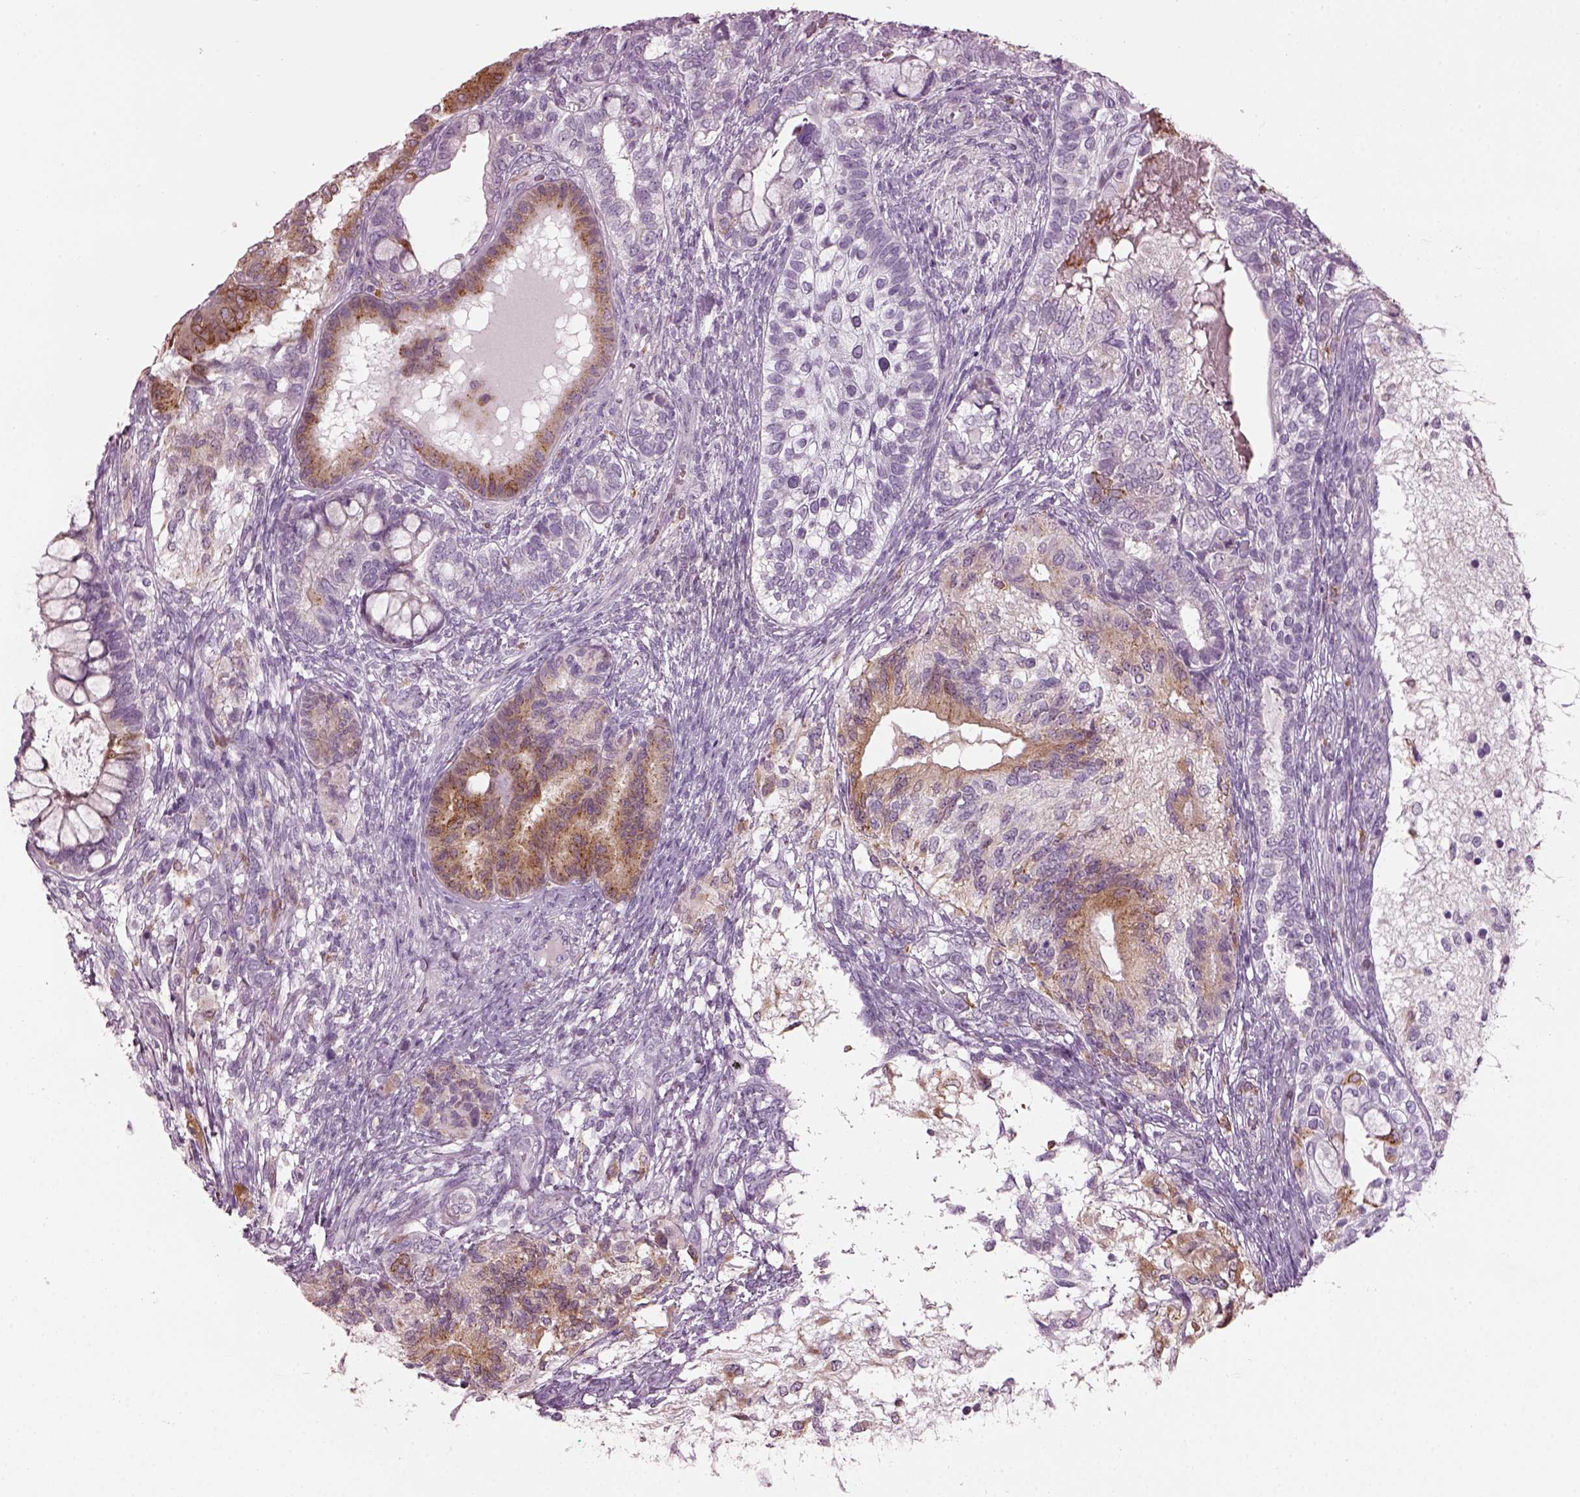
{"staining": {"intensity": "moderate", "quantity": "25%-75%", "location": "cytoplasmic/membranous"}, "tissue": "testis cancer", "cell_type": "Tumor cells", "image_type": "cancer", "snomed": [{"axis": "morphology", "description": "Seminoma, NOS"}, {"axis": "morphology", "description": "Carcinoma, Embryonal, NOS"}, {"axis": "topography", "description": "Testis"}], "caption": "This is a micrograph of immunohistochemistry staining of seminoma (testis), which shows moderate positivity in the cytoplasmic/membranous of tumor cells.", "gene": "TMEM231", "patient": {"sex": "male", "age": 41}}